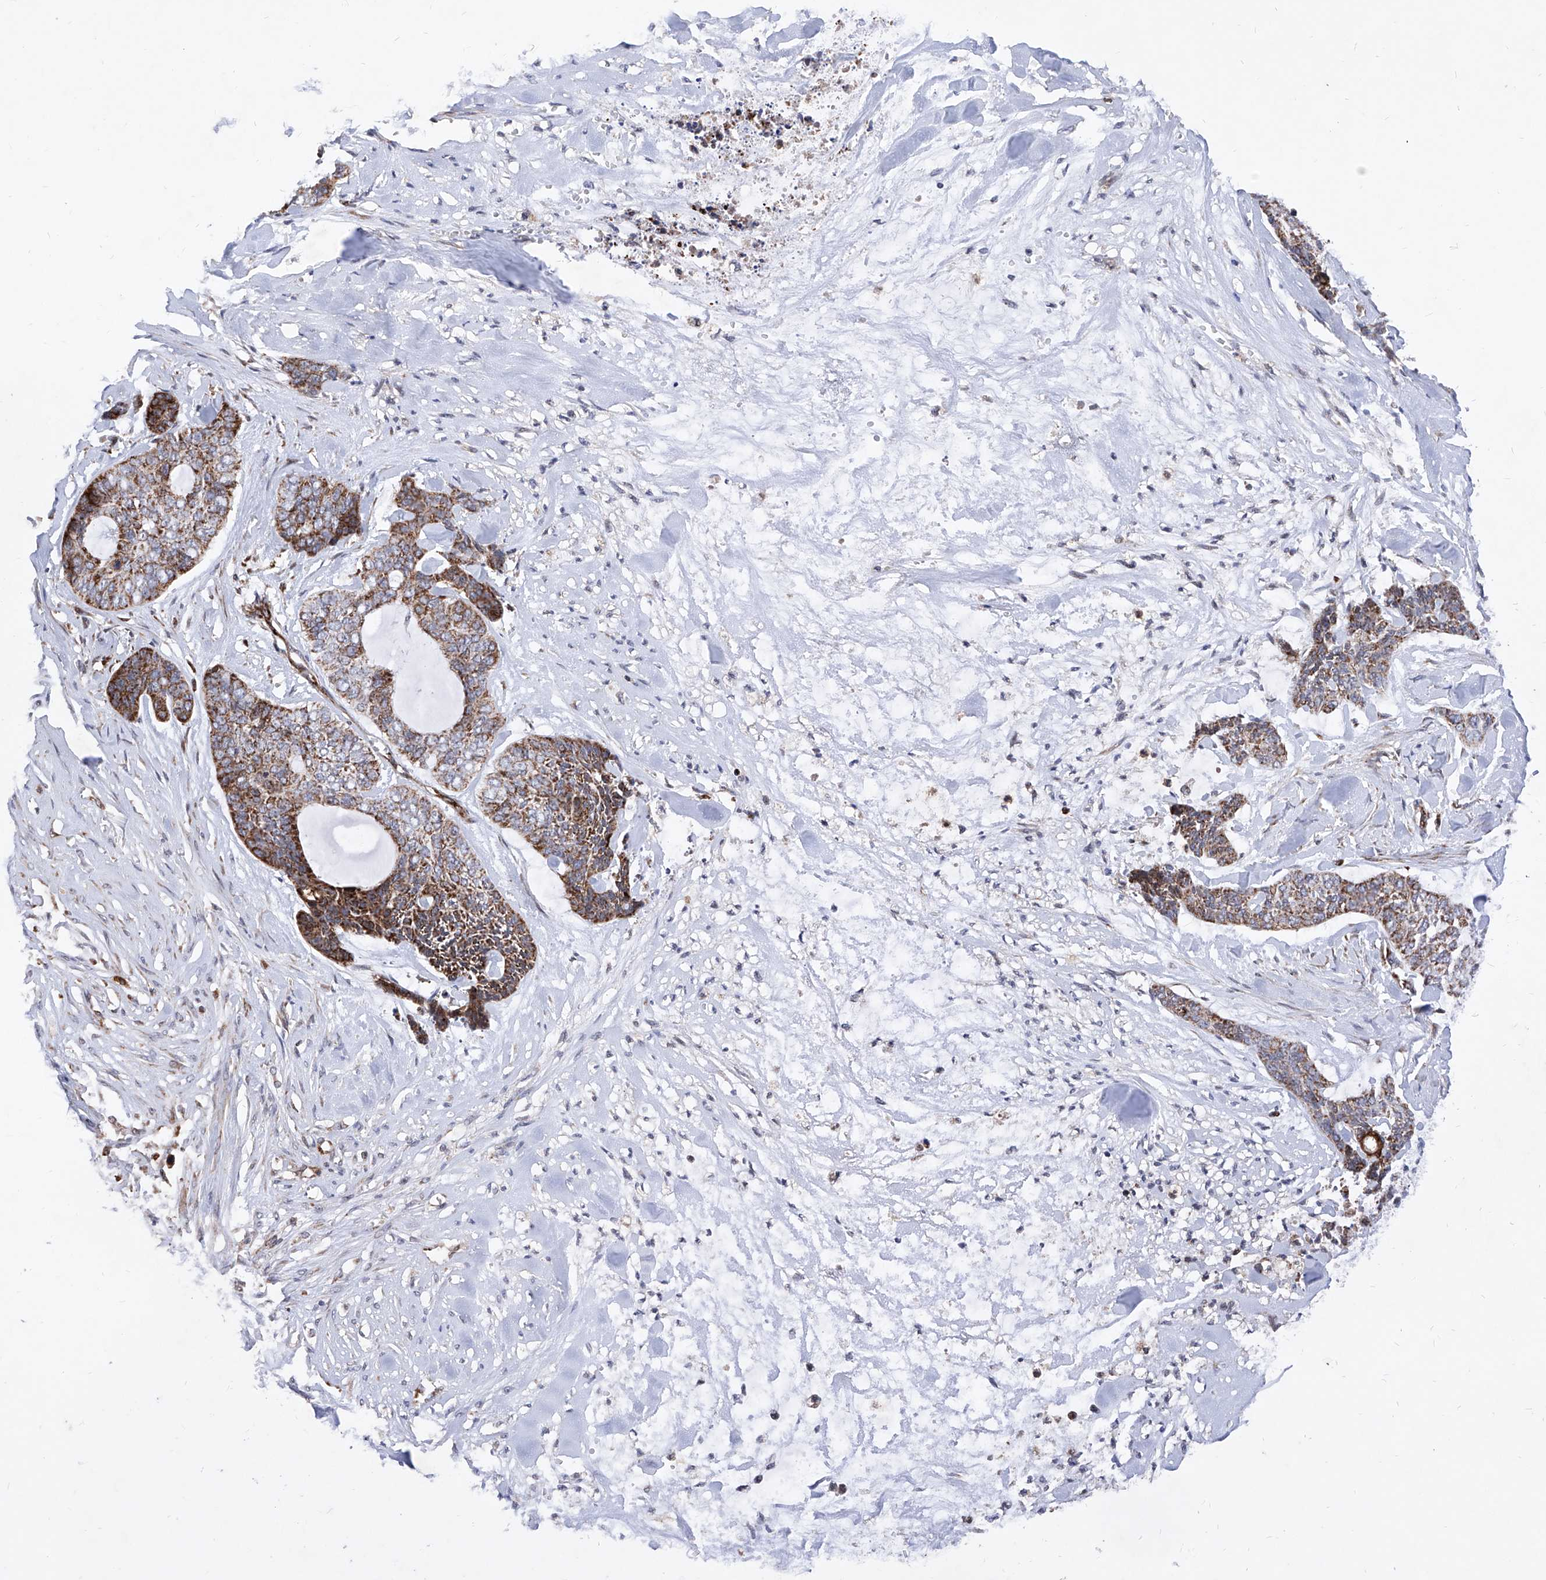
{"staining": {"intensity": "moderate", "quantity": ">75%", "location": "cytoplasmic/membranous"}, "tissue": "skin cancer", "cell_type": "Tumor cells", "image_type": "cancer", "snomed": [{"axis": "morphology", "description": "Basal cell carcinoma"}, {"axis": "topography", "description": "Skin"}], "caption": "Skin basal cell carcinoma stained with a brown dye exhibits moderate cytoplasmic/membranous positive staining in approximately >75% of tumor cells.", "gene": "SEMA6A", "patient": {"sex": "female", "age": 64}}